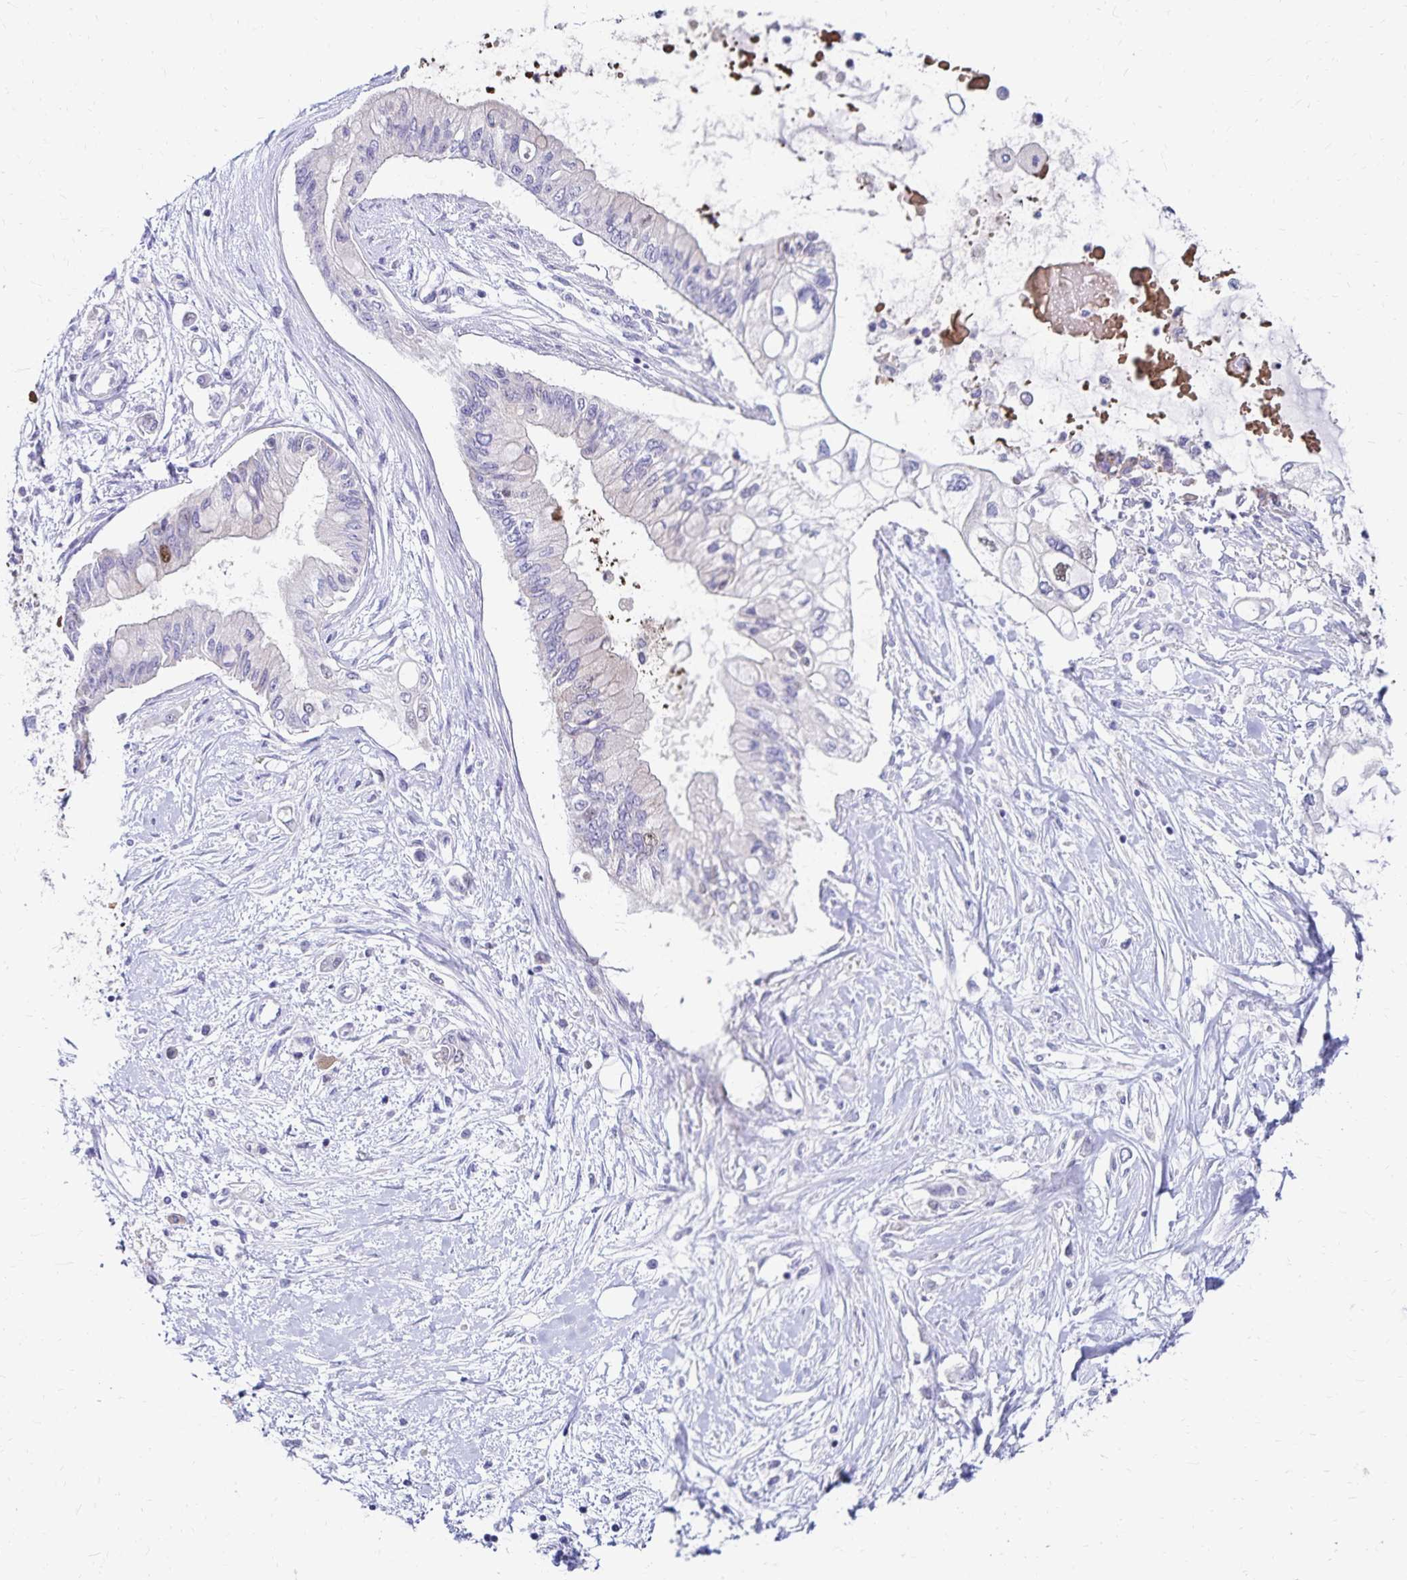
{"staining": {"intensity": "negative", "quantity": "none", "location": "none"}, "tissue": "pancreatic cancer", "cell_type": "Tumor cells", "image_type": "cancer", "snomed": [{"axis": "morphology", "description": "Adenocarcinoma, NOS"}, {"axis": "topography", "description": "Pancreas"}], "caption": "This is a photomicrograph of IHC staining of adenocarcinoma (pancreatic), which shows no expression in tumor cells.", "gene": "NECAP1", "patient": {"sex": "female", "age": 77}}